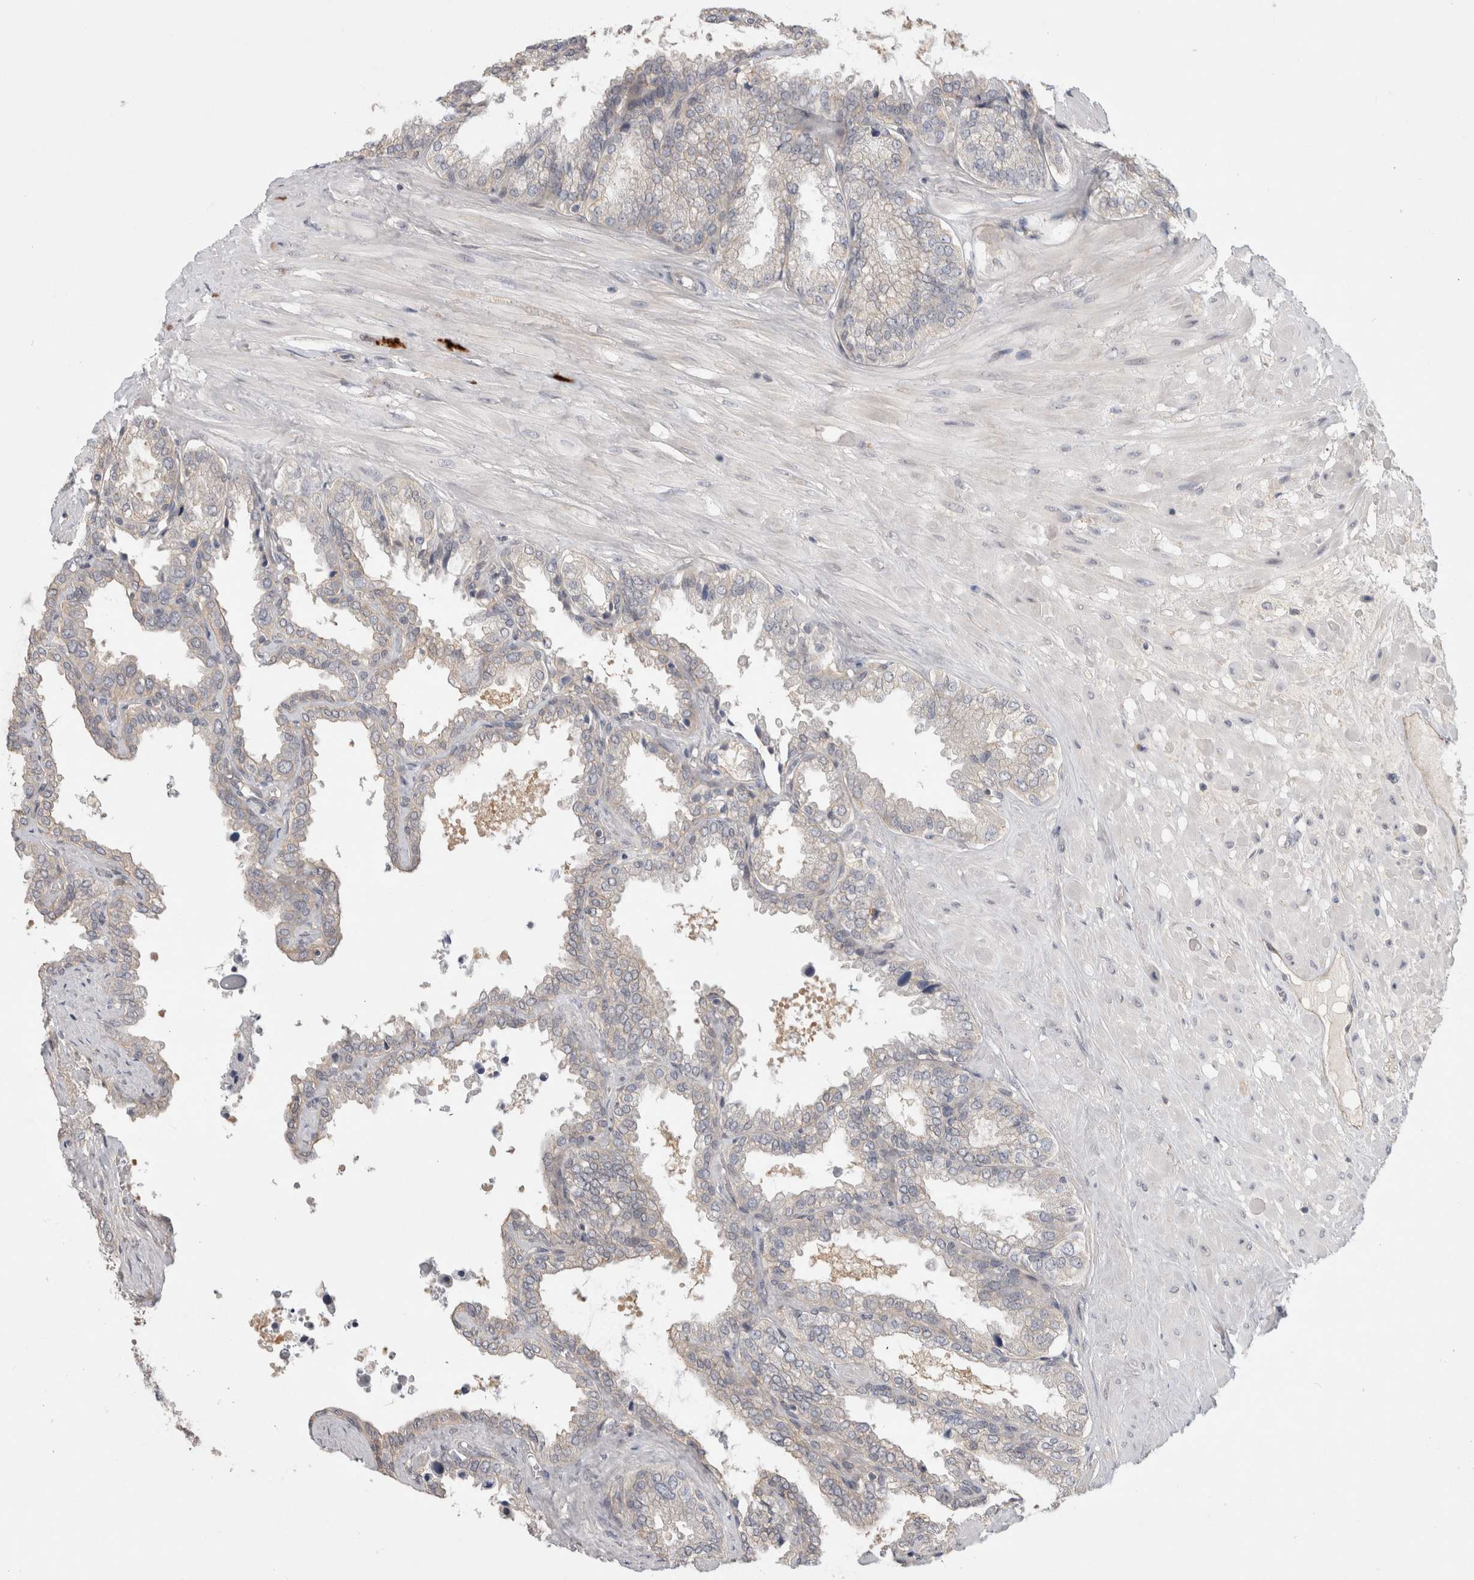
{"staining": {"intensity": "weak", "quantity": "<25%", "location": "cytoplasmic/membranous"}, "tissue": "seminal vesicle", "cell_type": "Glandular cells", "image_type": "normal", "snomed": [{"axis": "morphology", "description": "Normal tissue, NOS"}, {"axis": "topography", "description": "Seminal veicle"}], "caption": "Micrograph shows no protein expression in glandular cells of unremarkable seminal vesicle. (Brightfield microscopy of DAB (3,3'-diaminobenzidine) immunohistochemistry at high magnification).", "gene": "CERS3", "patient": {"sex": "male", "age": 46}}